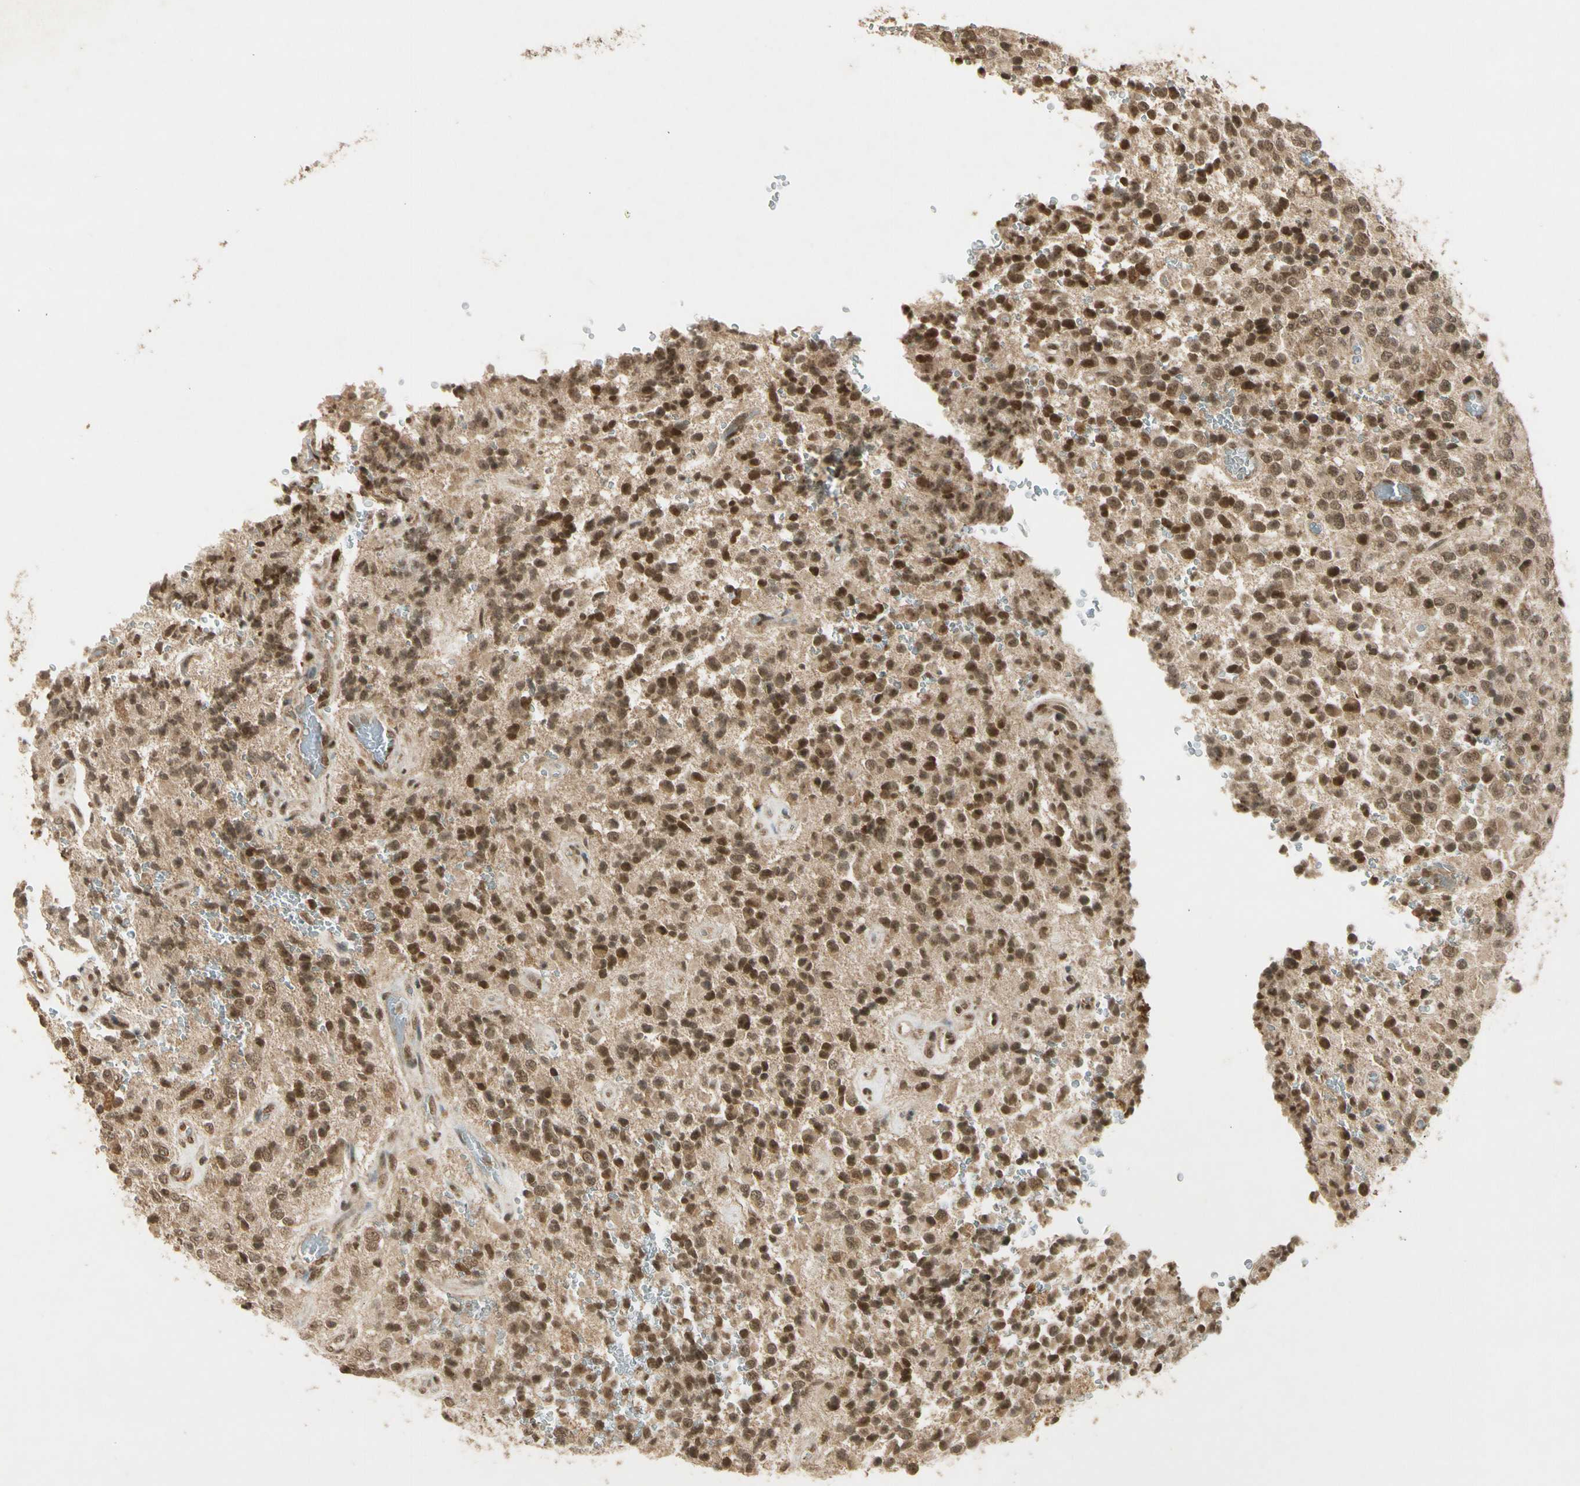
{"staining": {"intensity": "moderate", "quantity": ">75%", "location": "cytoplasmic/membranous,nuclear"}, "tissue": "glioma", "cell_type": "Tumor cells", "image_type": "cancer", "snomed": [{"axis": "morphology", "description": "Glioma, malignant, High grade"}, {"axis": "topography", "description": "pancreas cauda"}], "caption": "High-grade glioma (malignant) stained with DAB (3,3'-diaminobenzidine) immunohistochemistry (IHC) reveals medium levels of moderate cytoplasmic/membranous and nuclear staining in about >75% of tumor cells.", "gene": "ZNF135", "patient": {"sex": "male", "age": 60}}